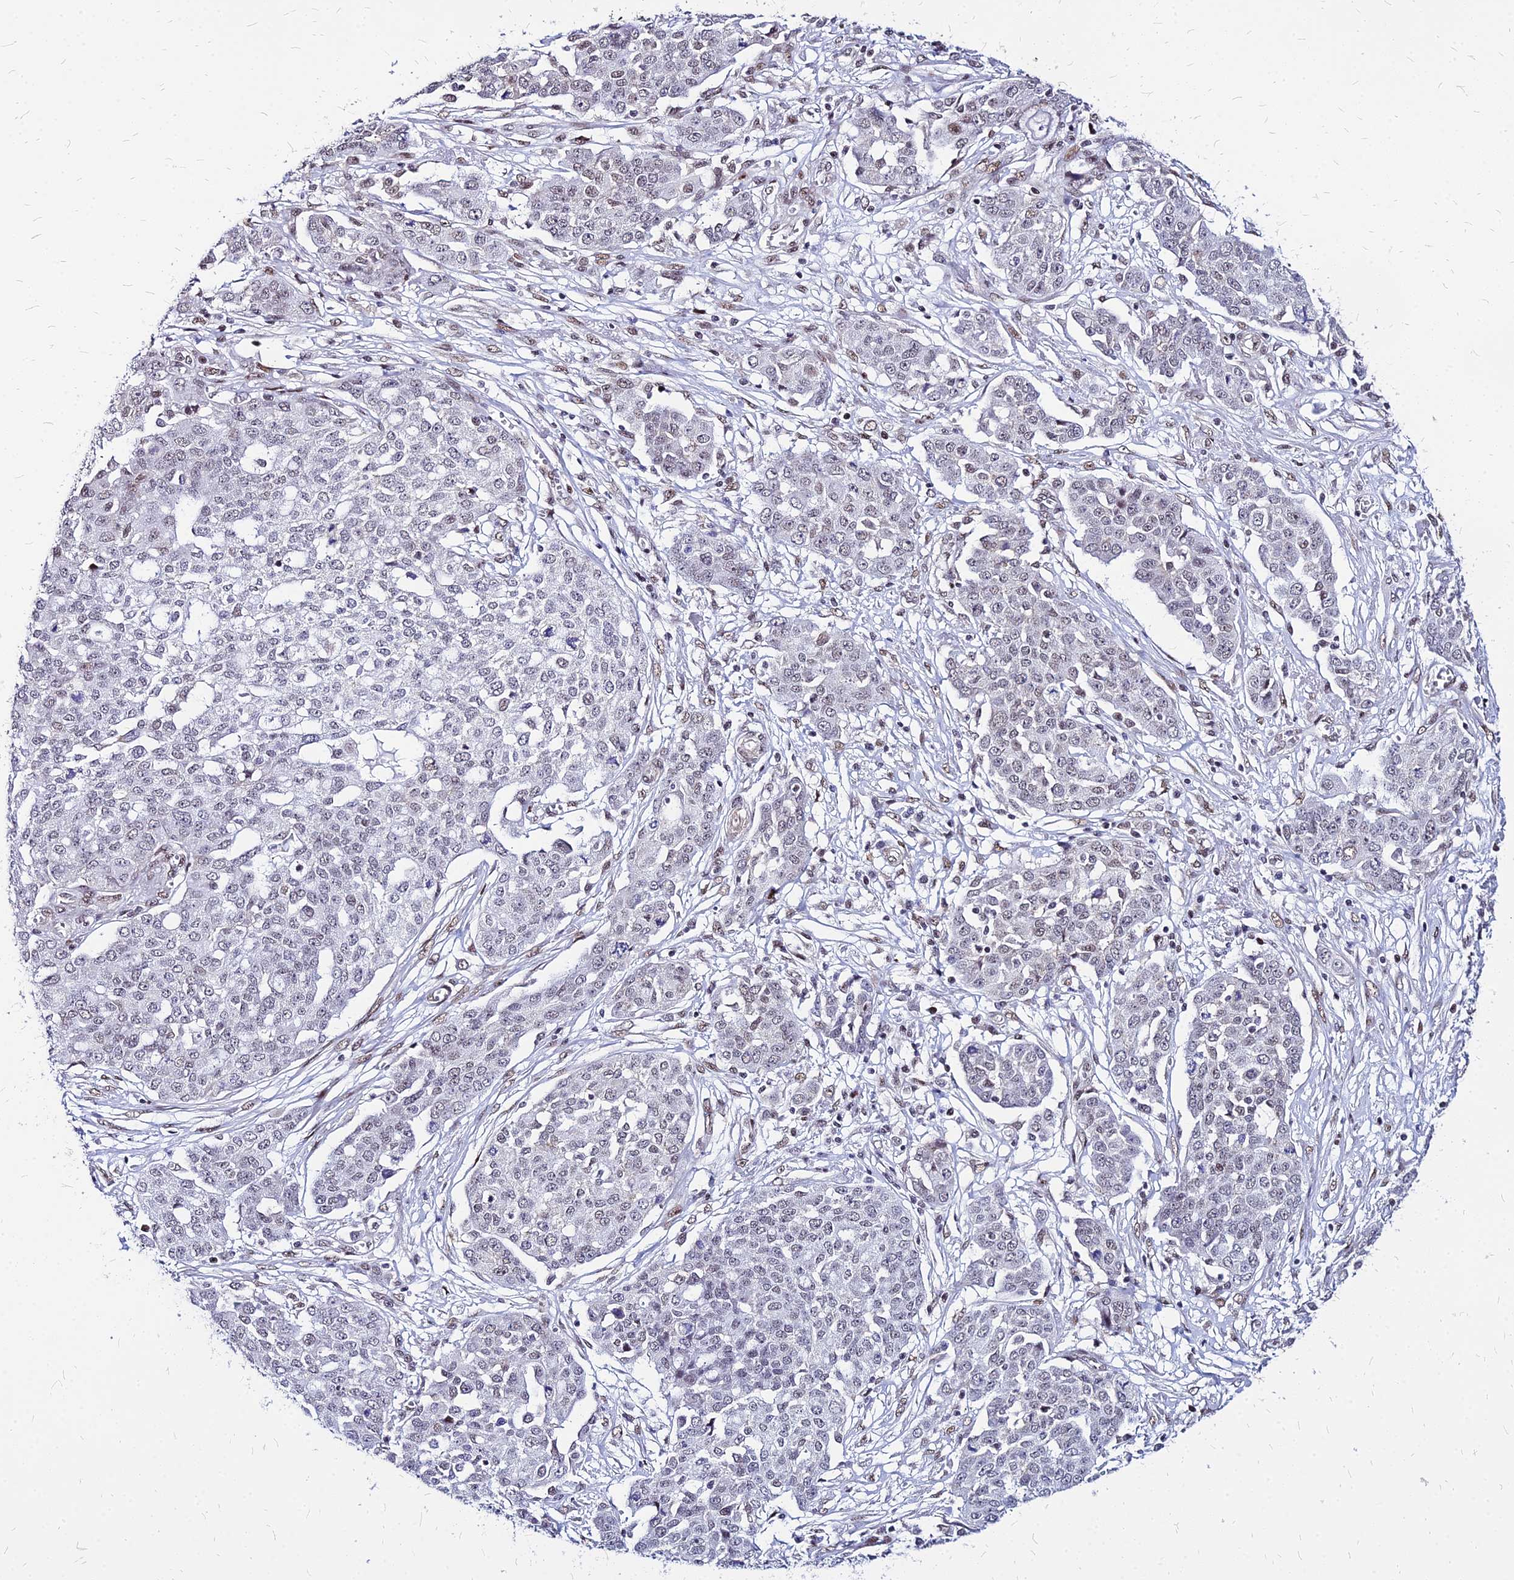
{"staining": {"intensity": "weak", "quantity": "<25%", "location": "nuclear"}, "tissue": "ovarian cancer", "cell_type": "Tumor cells", "image_type": "cancer", "snomed": [{"axis": "morphology", "description": "Cystadenocarcinoma, serous, NOS"}, {"axis": "topography", "description": "Soft tissue"}, {"axis": "topography", "description": "Ovary"}], "caption": "Micrograph shows no protein positivity in tumor cells of ovarian cancer tissue.", "gene": "FDX2", "patient": {"sex": "female", "age": 57}}